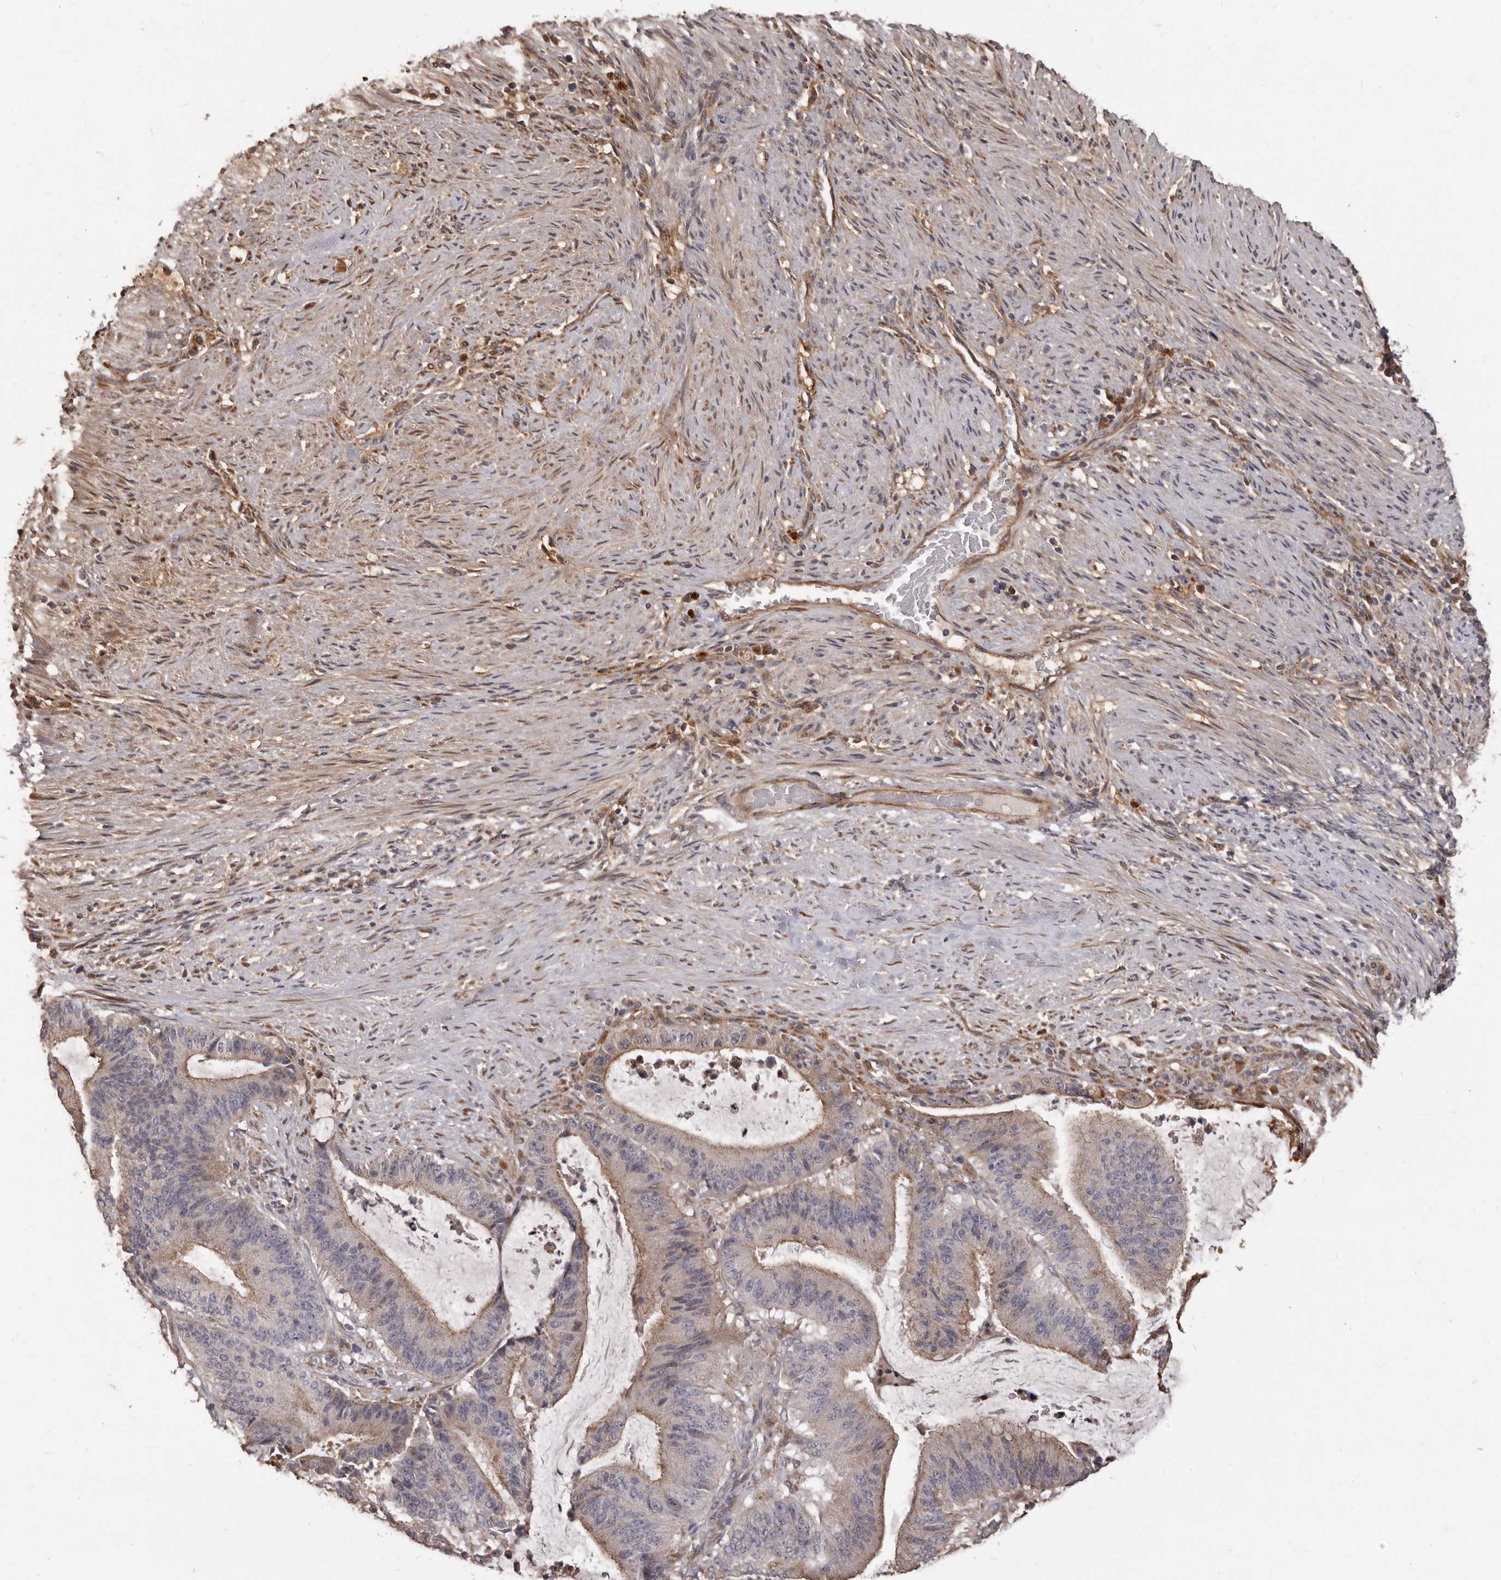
{"staining": {"intensity": "moderate", "quantity": "25%-75%", "location": "cytoplasmic/membranous"}, "tissue": "liver cancer", "cell_type": "Tumor cells", "image_type": "cancer", "snomed": [{"axis": "morphology", "description": "Normal tissue, NOS"}, {"axis": "morphology", "description": "Cholangiocarcinoma"}, {"axis": "topography", "description": "Liver"}, {"axis": "topography", "description": "Peripheral nerve tissue"}], "caption": "Cholangiocarcinoma (liver) stained for a protein shows moderate cytoplasmic/membranous positivity in tumor cells.", "gene": "MTO1", "patient": {"sex": "female", "age": 73}}